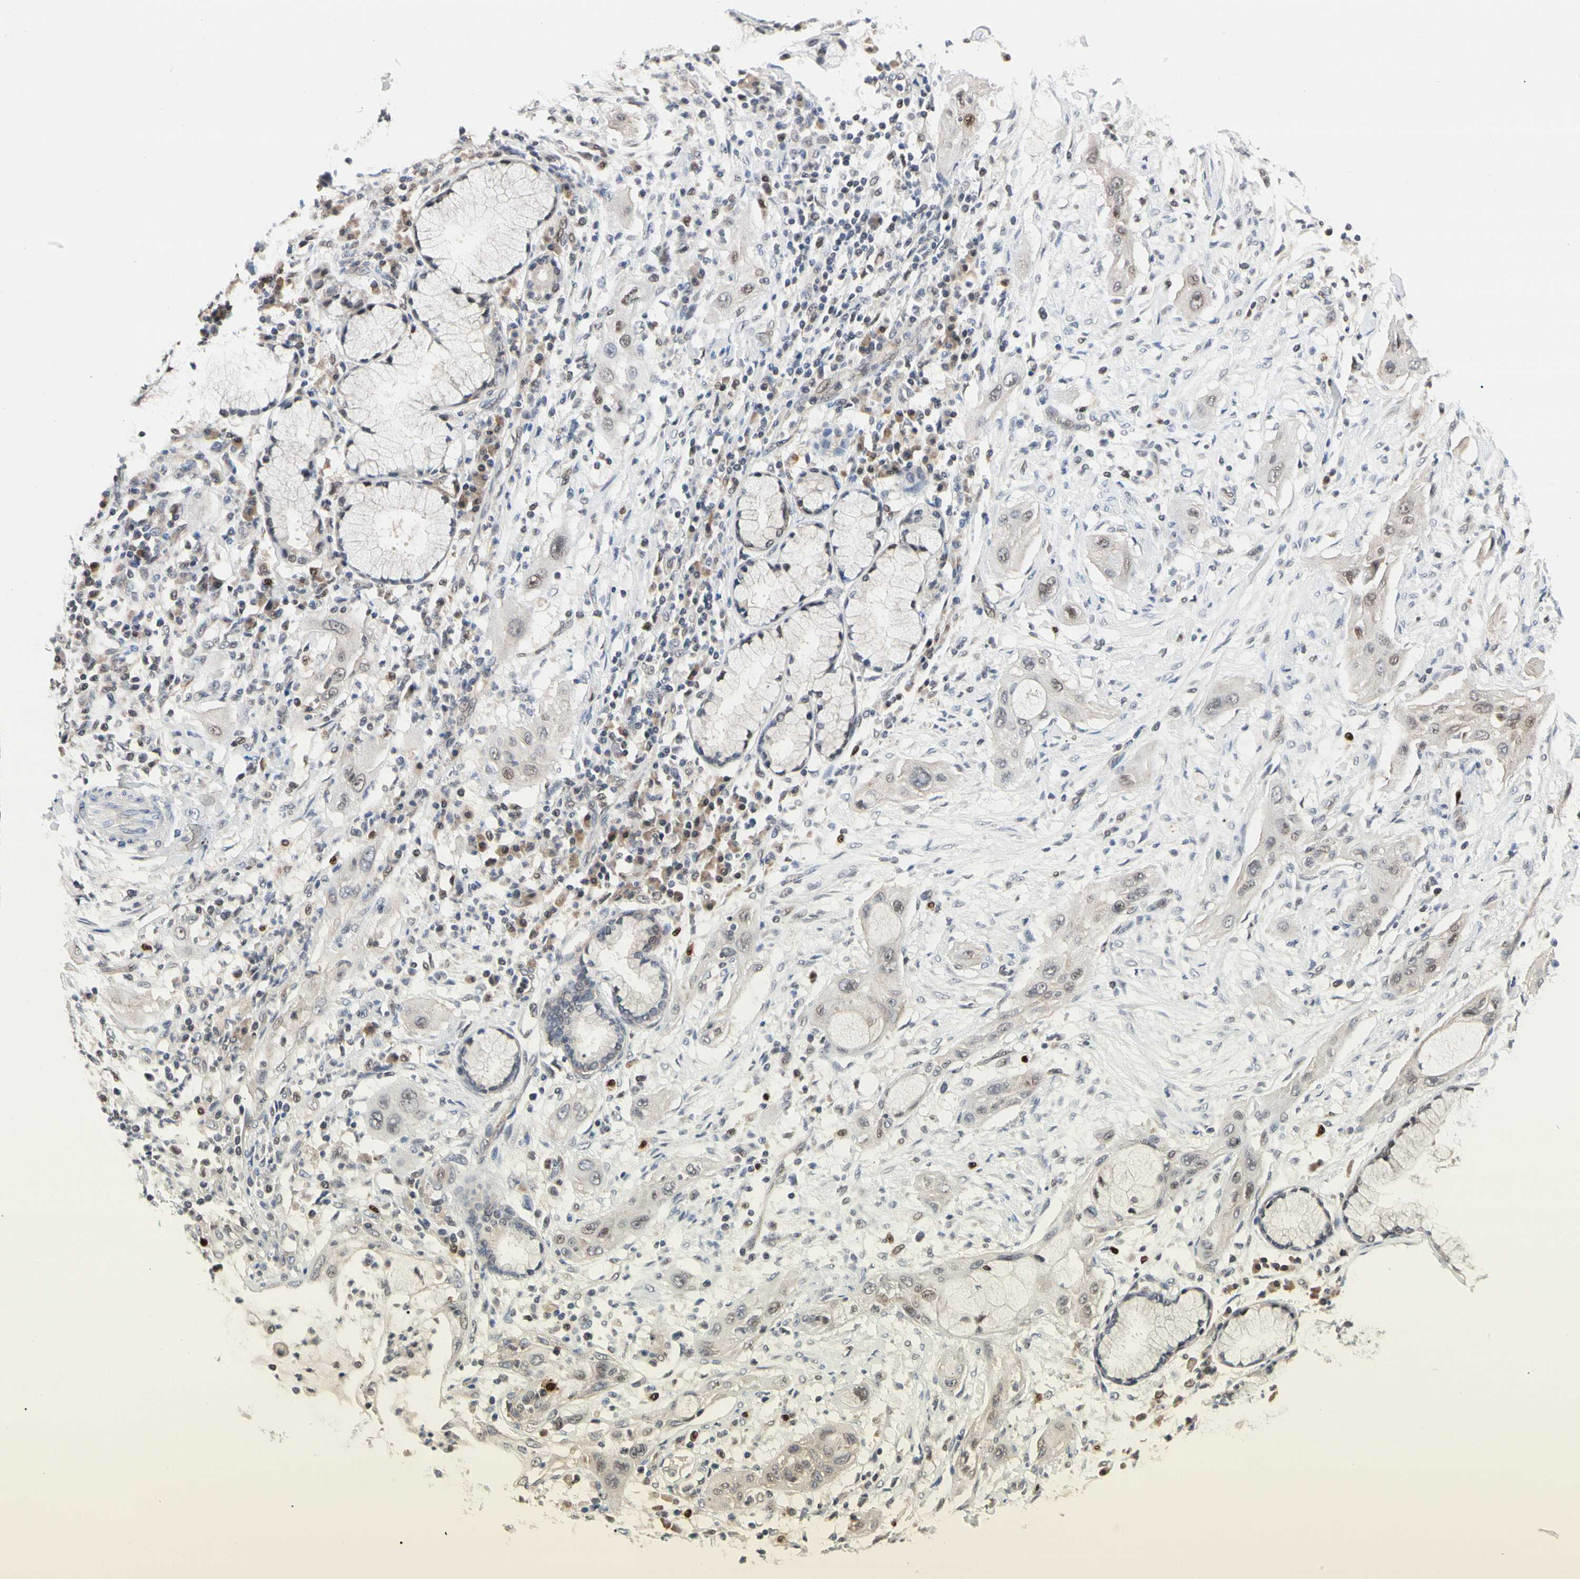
{"staining": {"intensity": "weak", "quantity": ">75%", "location": "cytoplasmic/membranous"}, "tissue": "lung cancer", "cell_type": "Tumor cells", "image_type": "cancer", "snomed": [{"axis": "morphology", "description": "Squamous cell carcinoma, NOS"}, {"axis": "topography", "description": "Lung"}], "caption": "Immunohistochemical staining of squamous cell carcinoma (lung) exhibits low levels of weak cytoplasmic/membranous positivity in about >75% of tumor cells. (IHC, brightfield microscopy, high magnification).", "gene": "CDK5", "patient": {"sex": "female", "age": 47}}